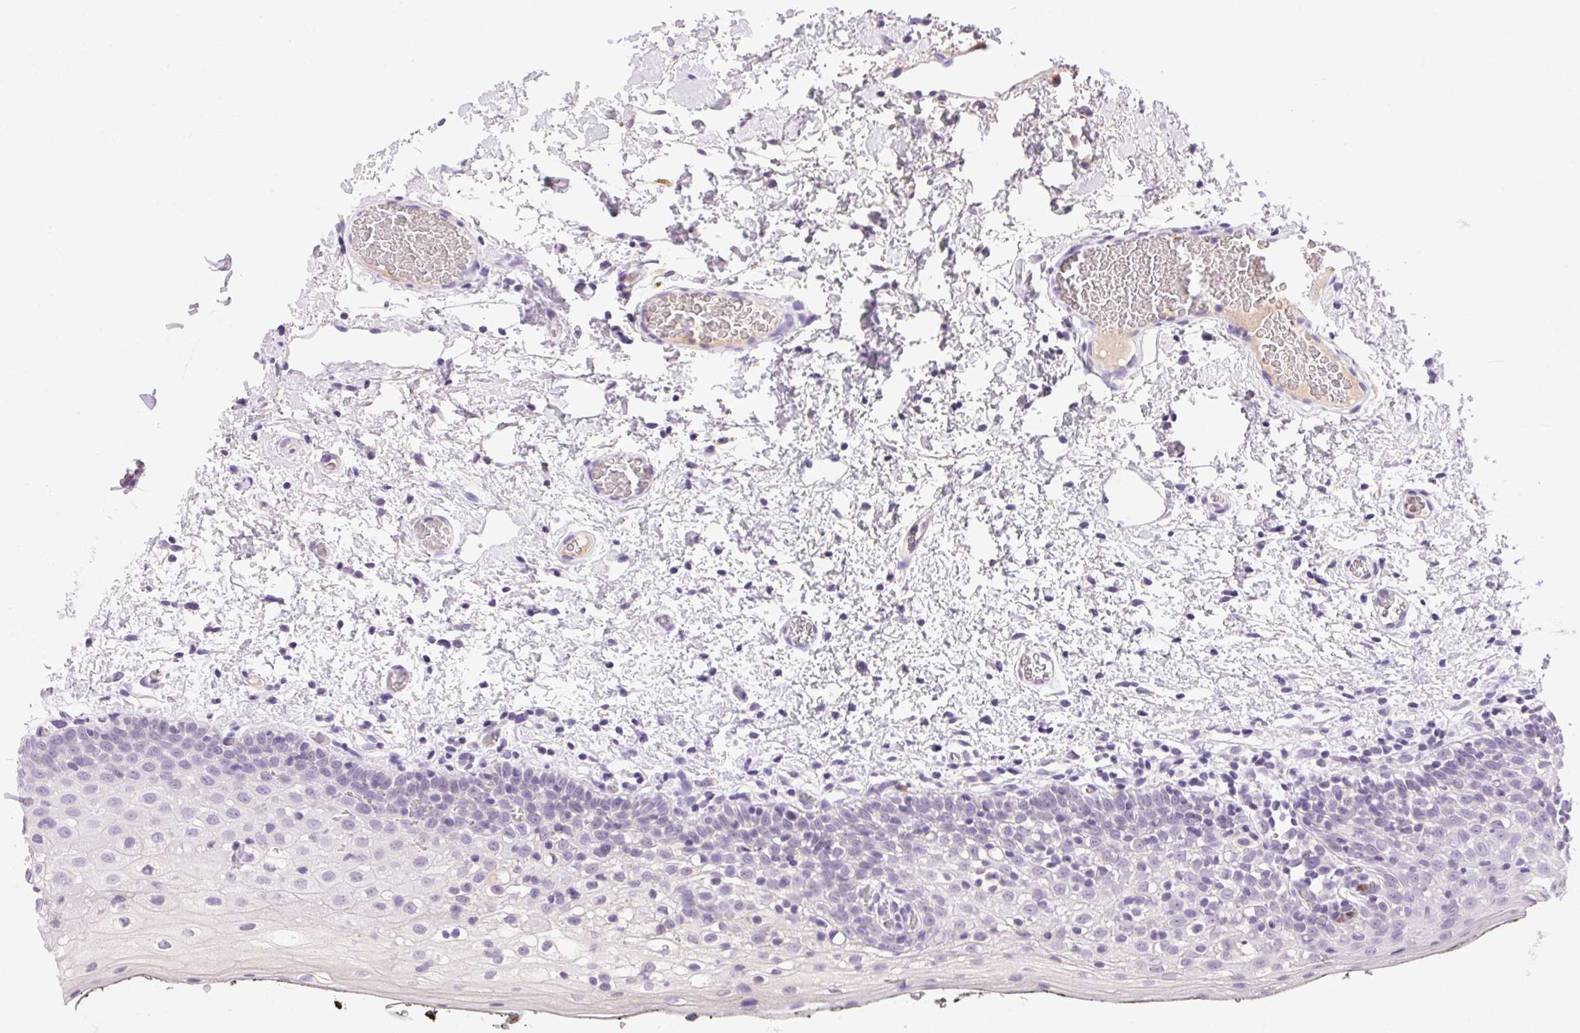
{"staining": {"intensity": "negative", "quantity": "none", "location": "none"}, "tissue": "oral mucosa", "cell_type": "Squamous epithelial cells", "image_type": "normal", "snomed": [{"axis": "morphology", "description": "Normal tissue, NOS"}, {"axis": "morphology", "description": "Squamous cell carcinoma, NOS"}, {"axis": "topography", "description": "Oral tissue"}, {"axis": "topography", "description": "Head-Neck"}], "caption": "Photomicrograph shows no protein staining in squamous epithelial cells of normal oral mucosa. (Stains: DAB immunohistochemistry (IHC) with hematoxylin counter stain, Microscopy: brightfield microscopy at high magnification).", "gene": "SSTR4", "patient": {"sex": "male", "age": 69}}